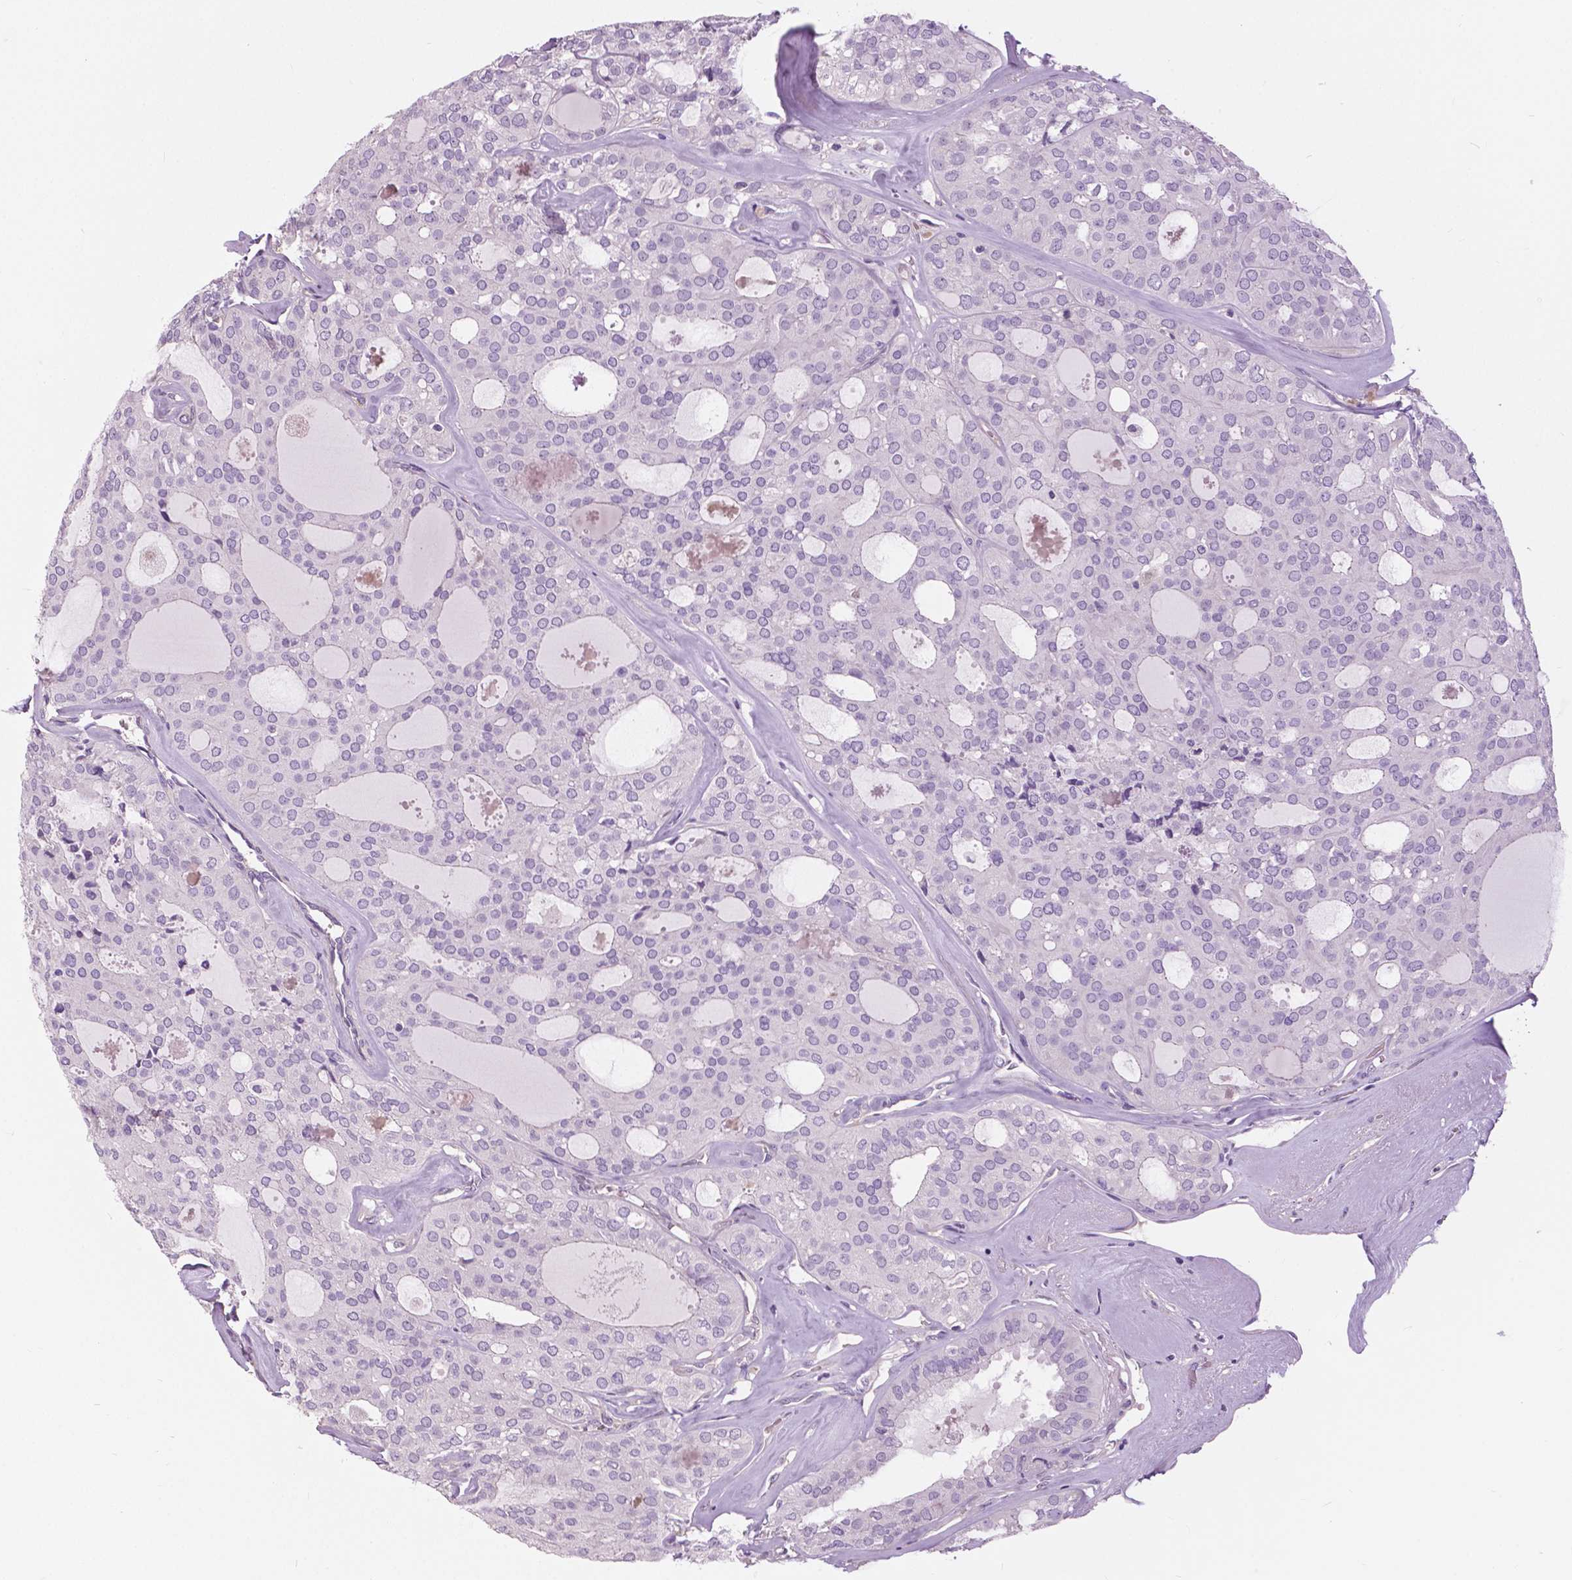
{"staining": {"intensity": "negative", "quantity": "none", "location": "none"}, "tissue": "thyroid cancer", "cell_type": "Tumor cells", "image_type": "cancer", "snomed": [{"axis": "morphology", "description": "Follicular adenoma carcinoma, NOS"}, {"axis": "topography", "description": "Thyroid gland"}], "caption": "Immunohistochemical staining of human thyroid follicular adenoma carcinoma displays no significant positivity in tumor cells. The staining was performed using DAB to visualize the protein expression in brown, while the nuclei were stained in blue with hematoxylin (Magnification: 20x).", "gene": "SERPINI1", "patient": {"sex": "male", "age": 75}}